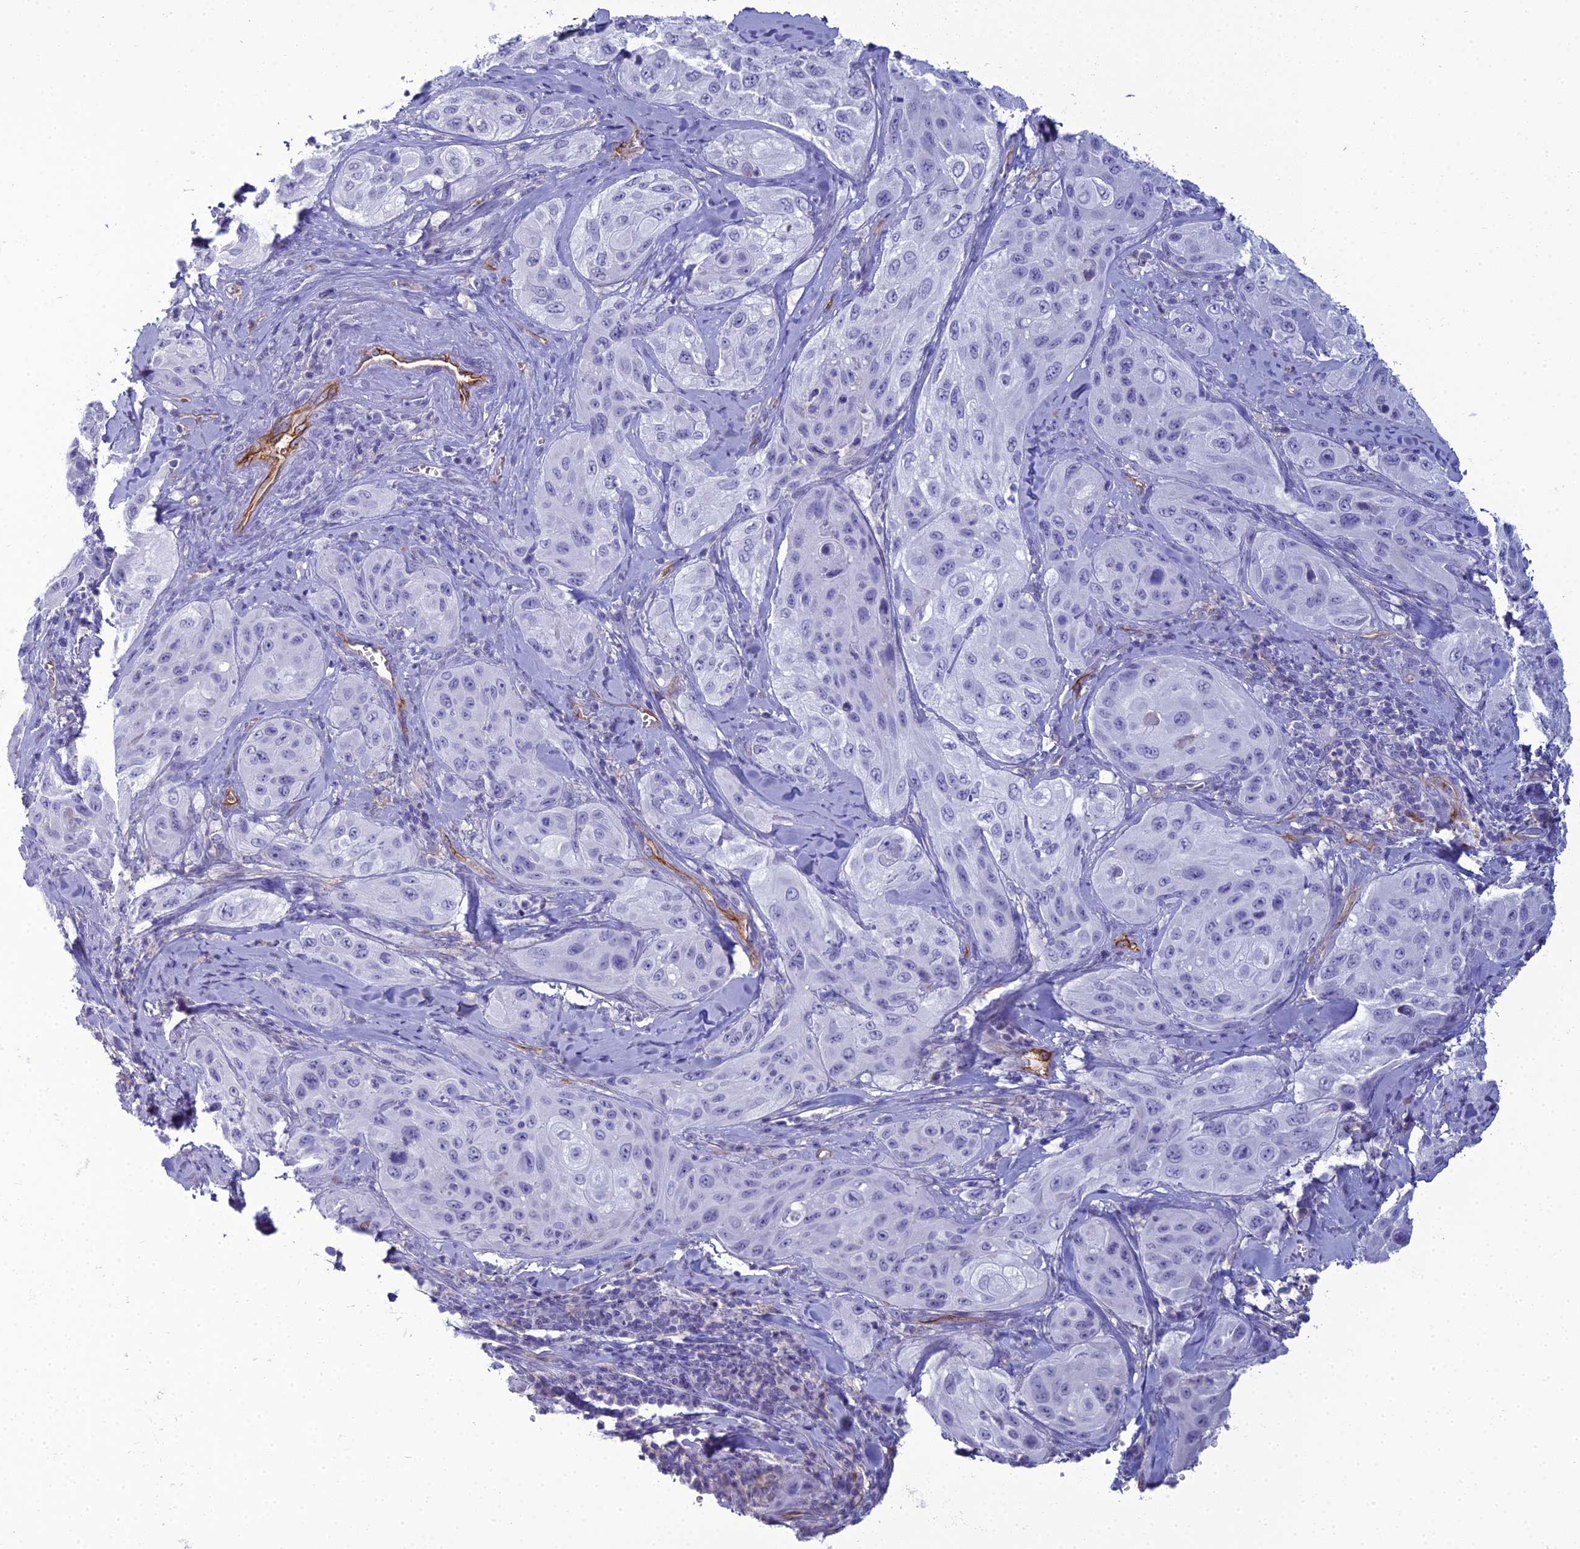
{"staining": {"intensity": "negative", "quantity": "none", "location": "none"}, "tissue": "cervical cancer", "cell_type": "Tumor cells", "image_type": "cancer", "snomed": [{"axis": "morphology", "description": "Squamous cell carcinoma, NOS"}, {"axis": "topography", "description": "Cervix"}], "caption": "Tumor cells show no significant protein positivity in squamous cell carcinoma (cervical).", "gene": "ACE", "patient": {"sex": "female", "age": 42}}